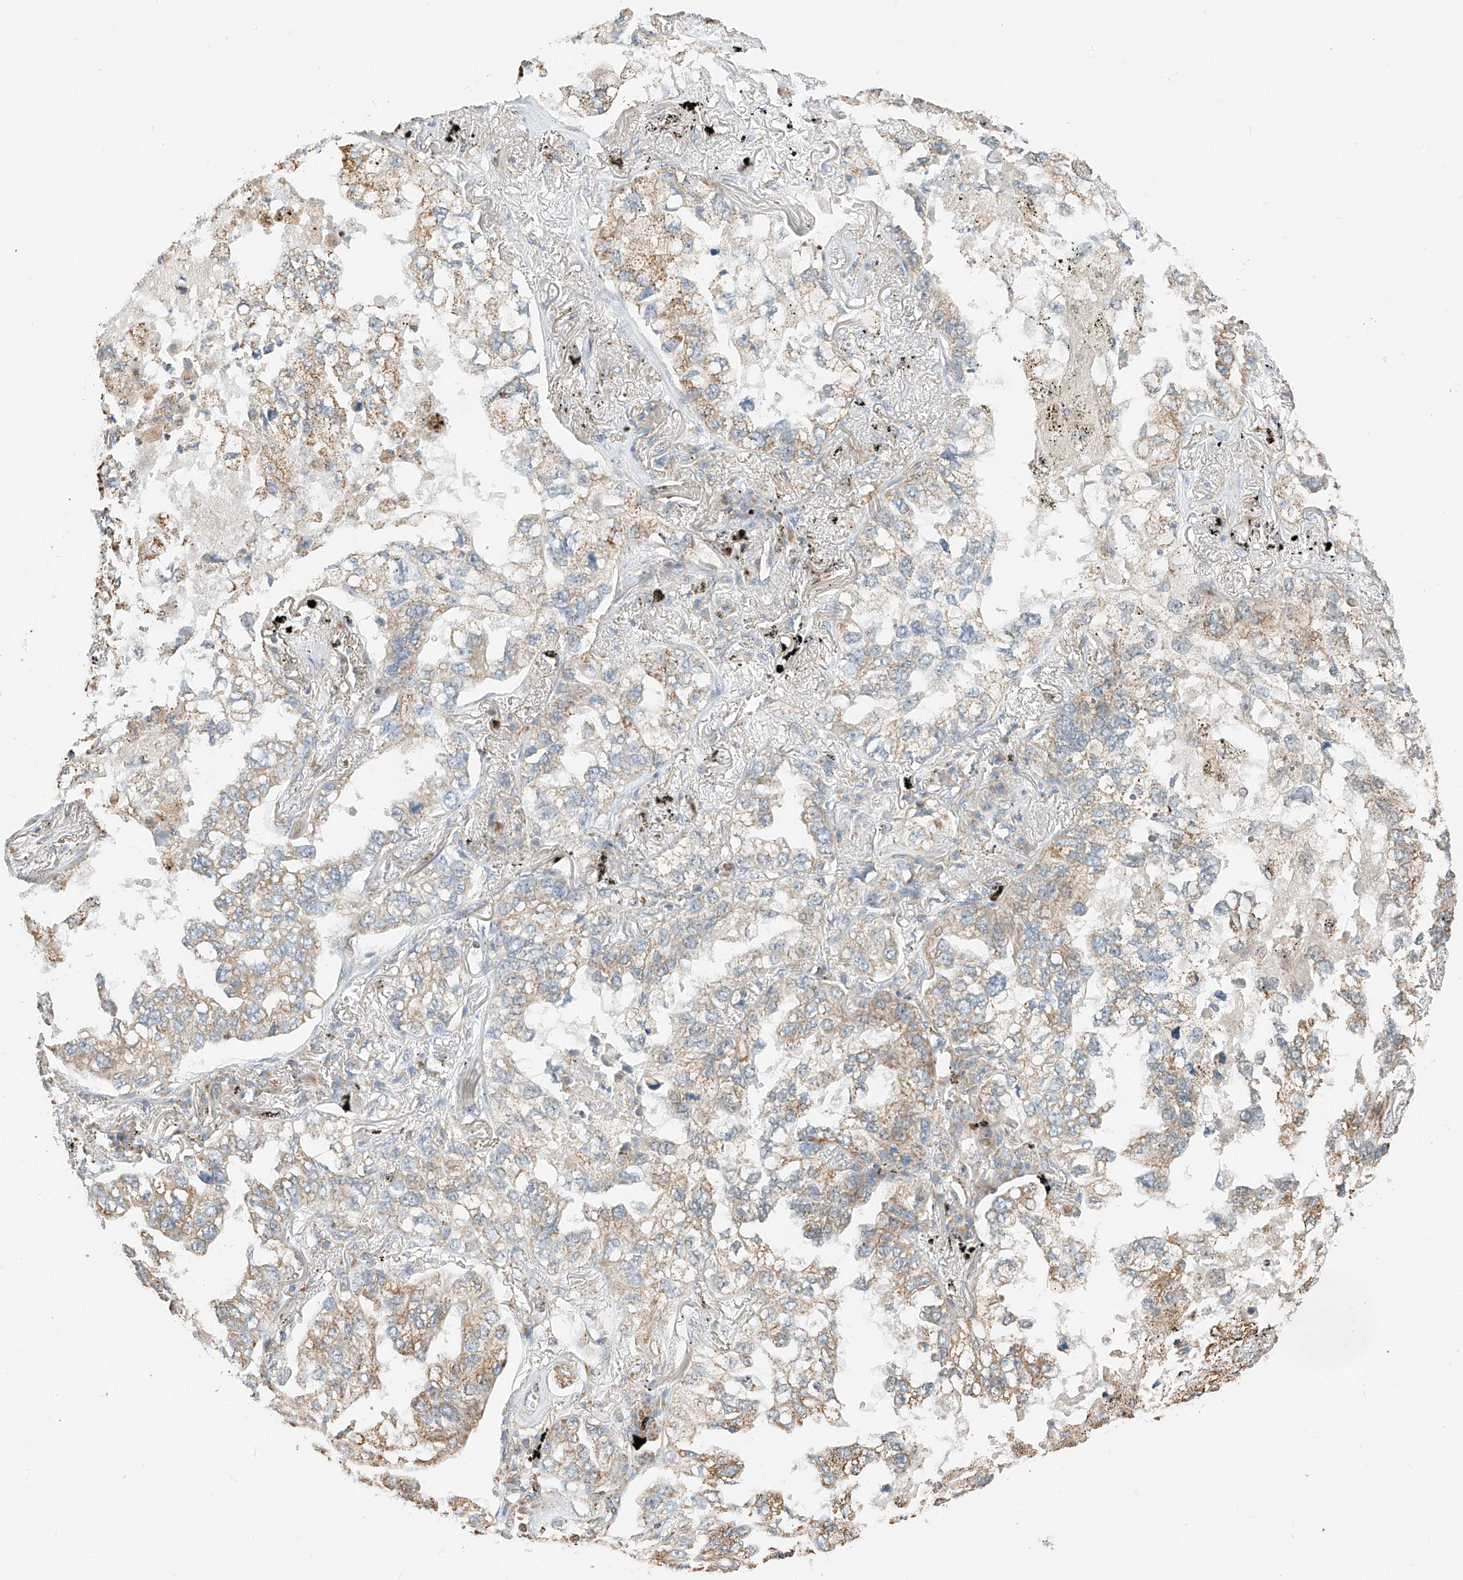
{"staining": {"intensity": "weak", "quantity": "25%-75%", "location": "cytoplasmic/membranous"}, "tissue": "lung cancer", "cell_type": "Tumor cells", "image_type": "cancer", "snomed": [{"axis": "morphology", "description": "Adenocarcinoma, NOS"}, {"axis": "topography", "description": "Lung"}], "caption": "Weak cytoplasmic/membranous protein positivity is present in approximately 25%-75% of tumor cells in lung cancer (adenocarcinoma).", "gene": "YIPF7", "patient": {"sex": "male", "age": 65}}